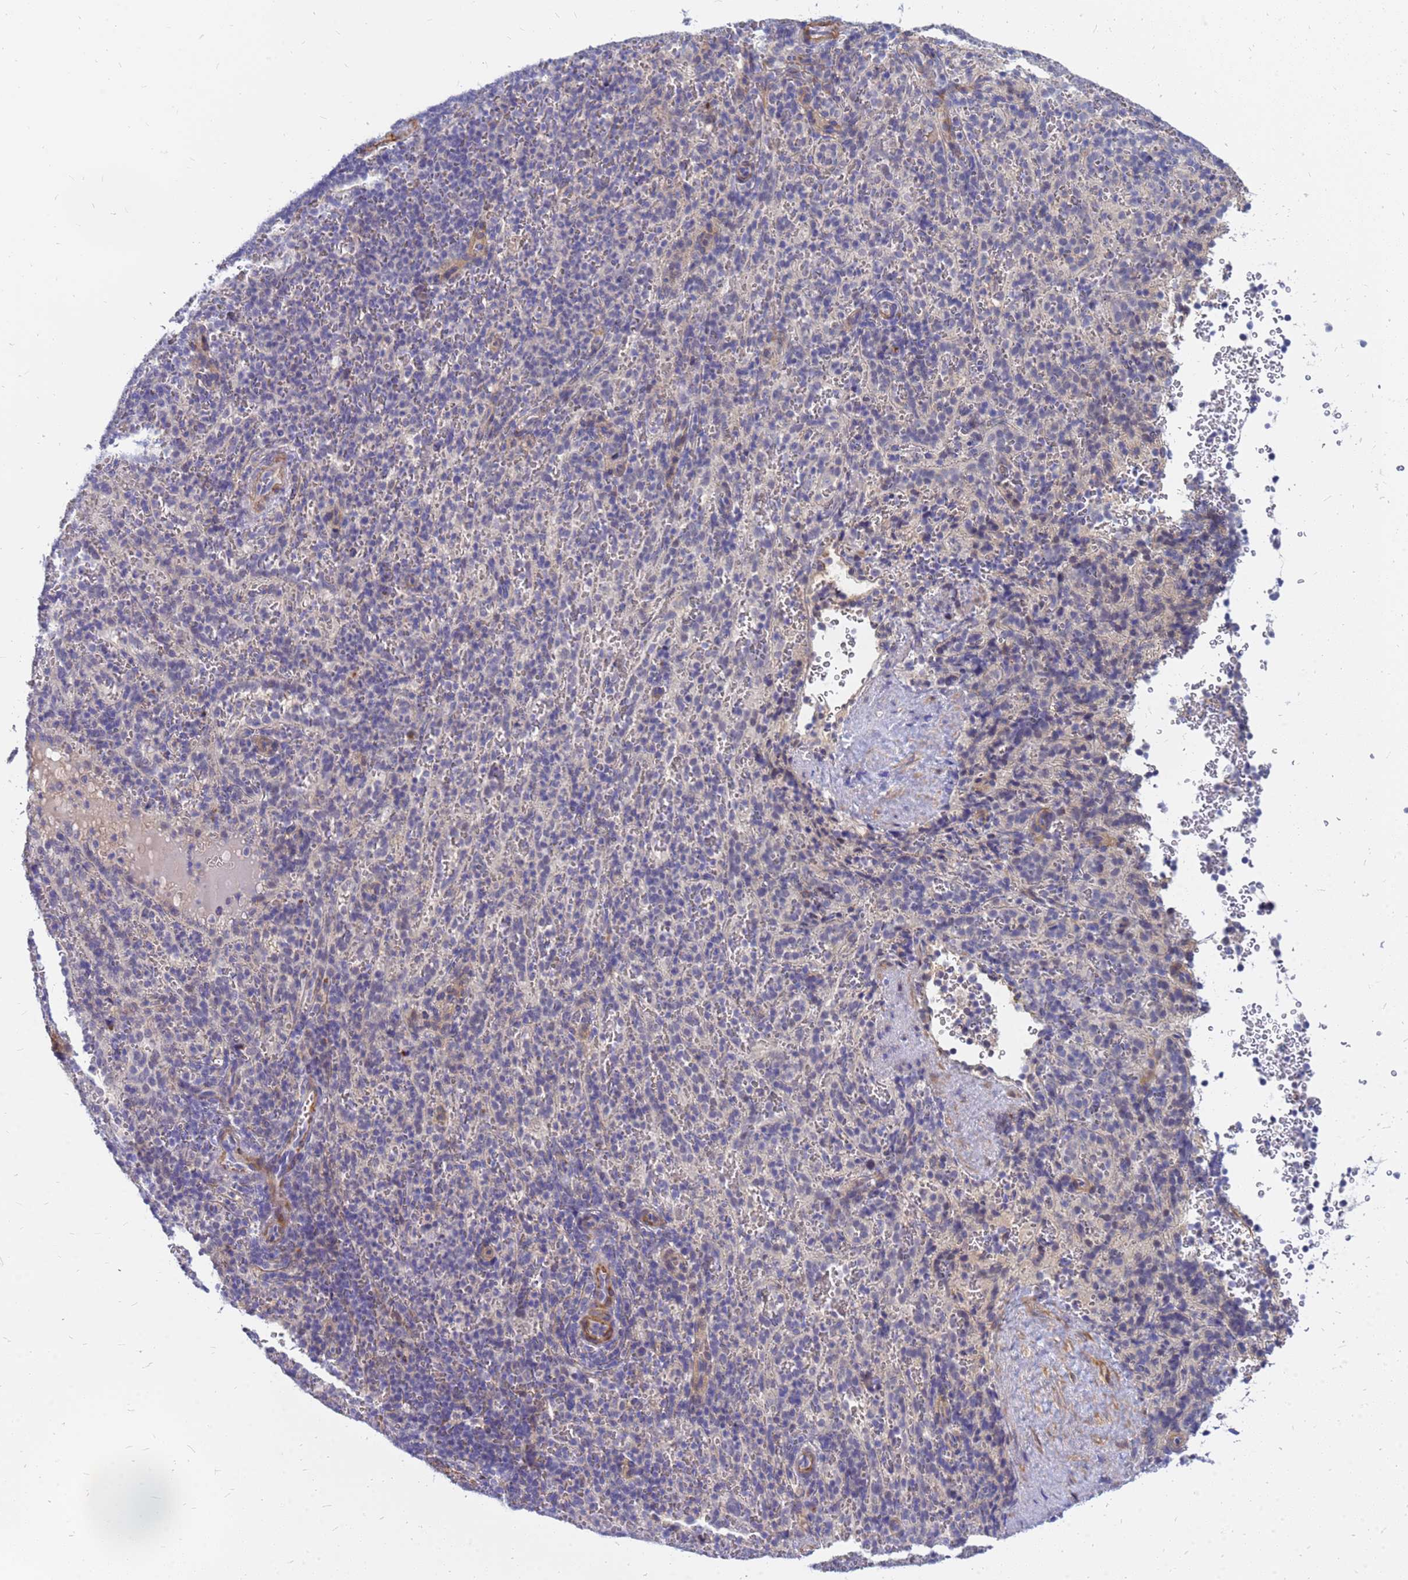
{"staining": {"intensity": "weak", "quantity": "<25%", "location": "nuclear"}, "tissue": "spleen", "cell_type": "Cells in red pulp", "image_type": "normal", "snomed": [{"axis": "morphology", "description": "Normal tissue, NOS"}, {"axis": "topography", "description": "Spleen"}], "caption": "A high-resolution histopathology image shows immunohistochemistry (IHC) staining of normal spleen, which exhibits no significant positivity in cells in red pulp.", "gene": "SRGAP3", "patient": {"sex": "female", "age": 21}}